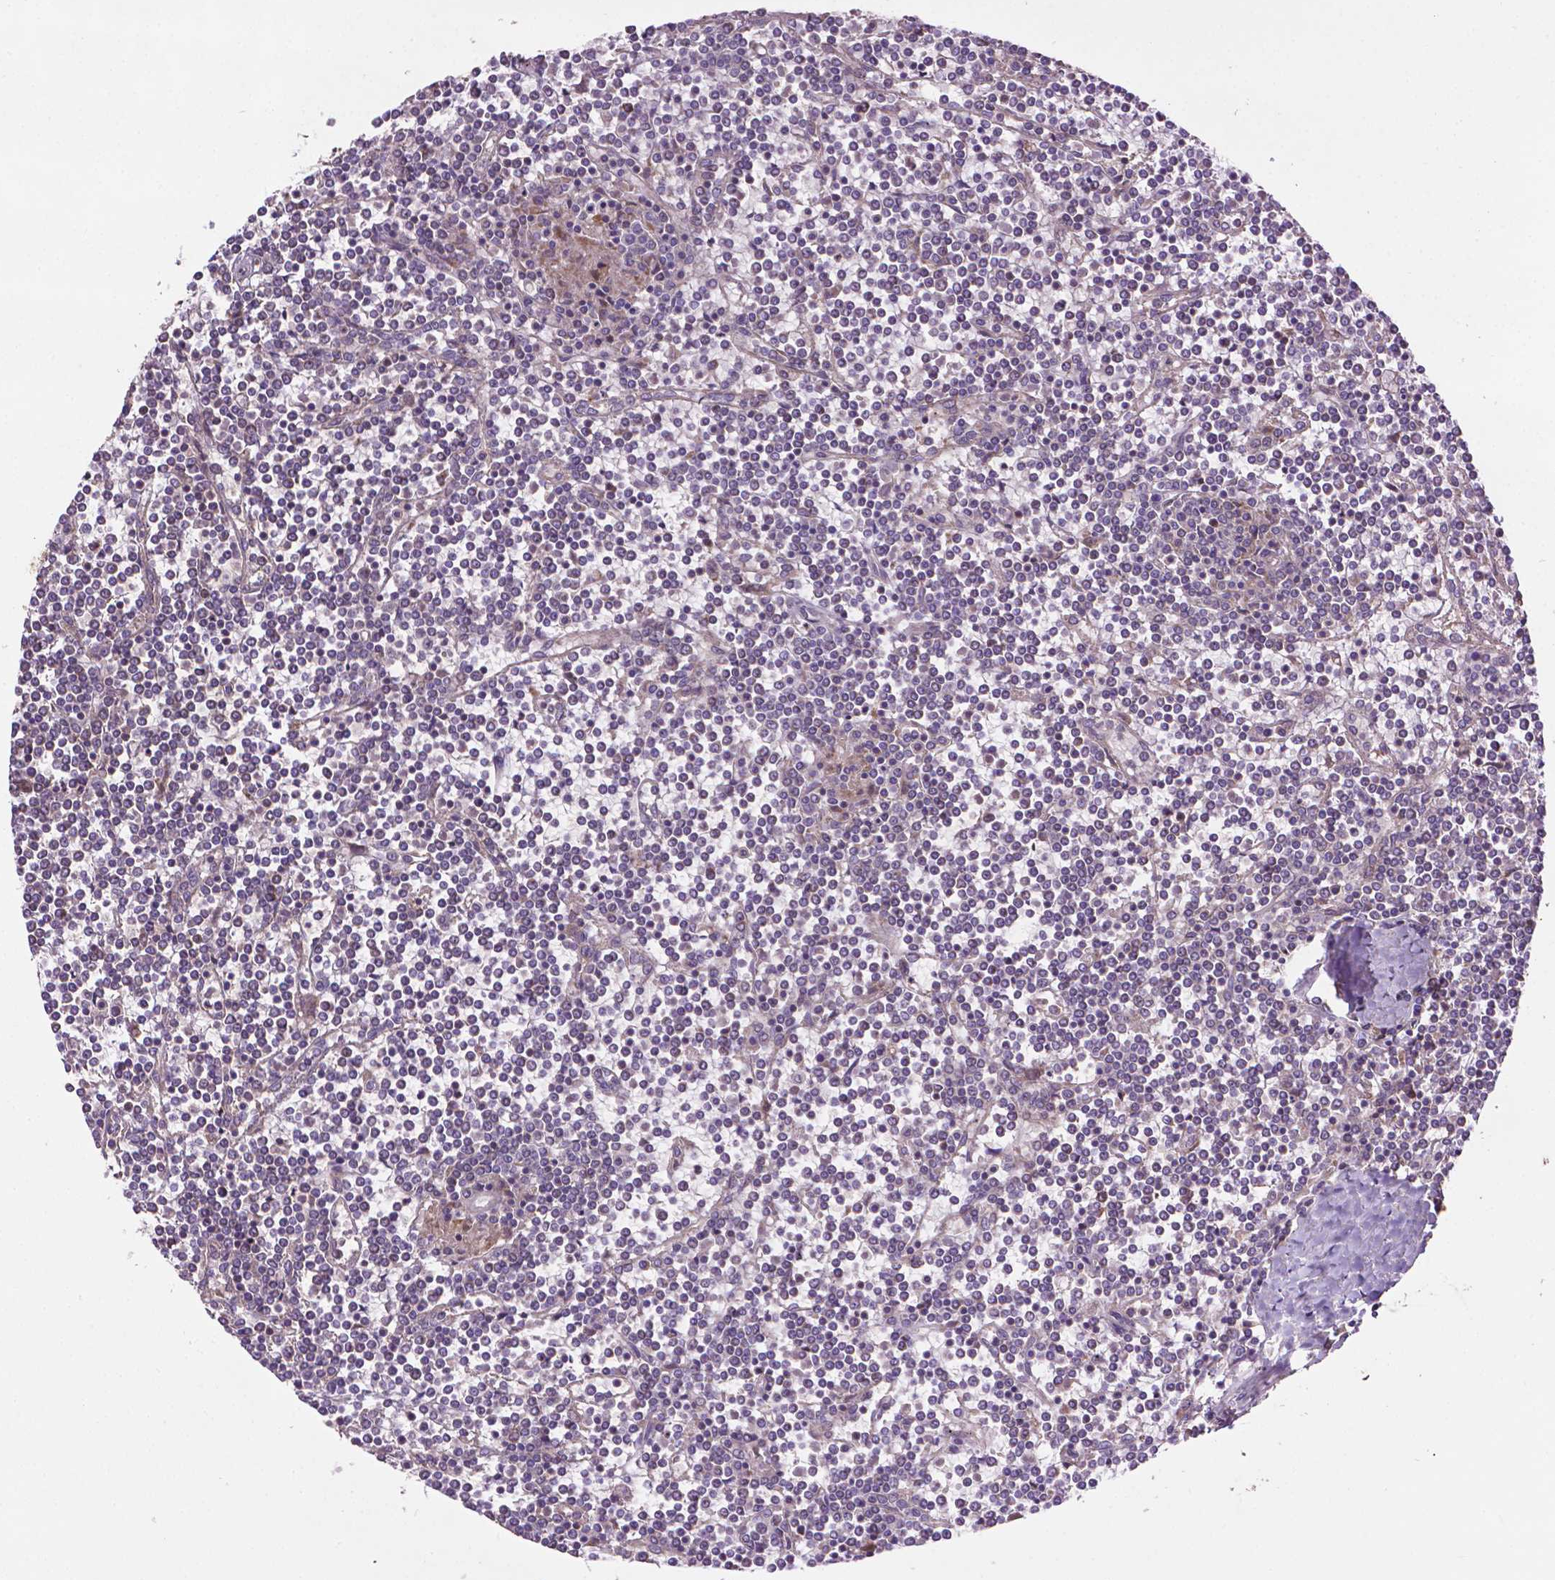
{"staining": {"intensity": "negative", "quantity": "none", "location": "none"}, "tissue": "lymphoma", "cell_type": "Tumor cells", "image_type": "cancer", "snomed": [{"axis": "morphology", "description": "Malignant lymphoma, non-Hodgkin's type, Low grade"}, {"axis": "topography", "description": "Spleen"}], "caption": "Image shows no significant protein staining in tumor cells of lymphoma.", "gene": "LRR1", "patient": {"sex": "female", "age": 19}}